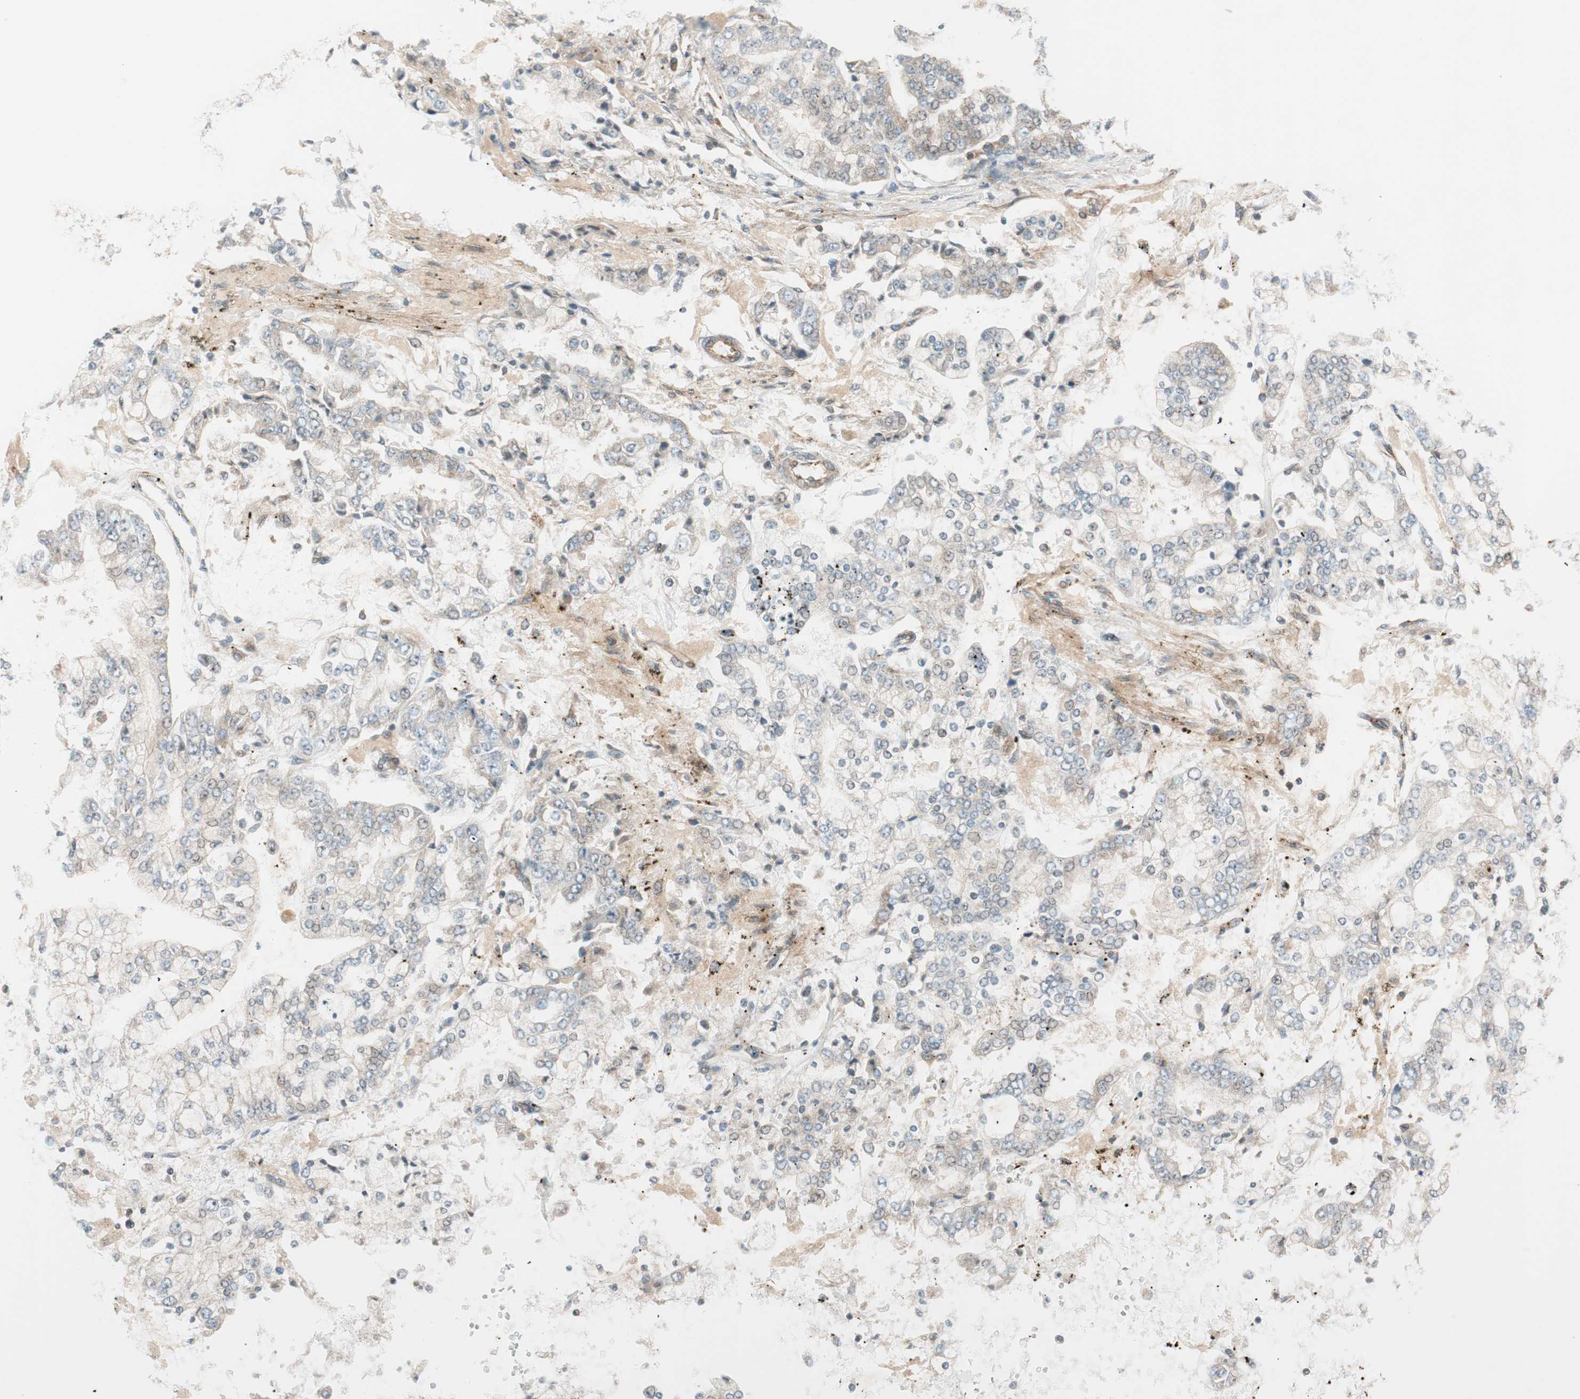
{"staining": {"intensity": "weak", "quantity": ">75%", "location": "cytoplasmic/membranous"}, "tissue": "stomach cancer", "cell_type": "Tumor cells", "image_type": "cancer", "snomed": [{"axis": "morphology", "description": "Adenocarcinoma, NOS"}, {"axis": "topography", "description": "Stomach"}], "caption": "A brown stain highlights weak cytoplasmic/membranous positivity of a protein in human stomach adenocarcinoma tumor cells. The staining was performed using DAB (3,3'-diaminobenzidine), with brown indicating positive protein expression. Nuclei are stained blue with hematoxylin.", "gene": "ABI1", "patient": {"sex": "male", "age": 76}}